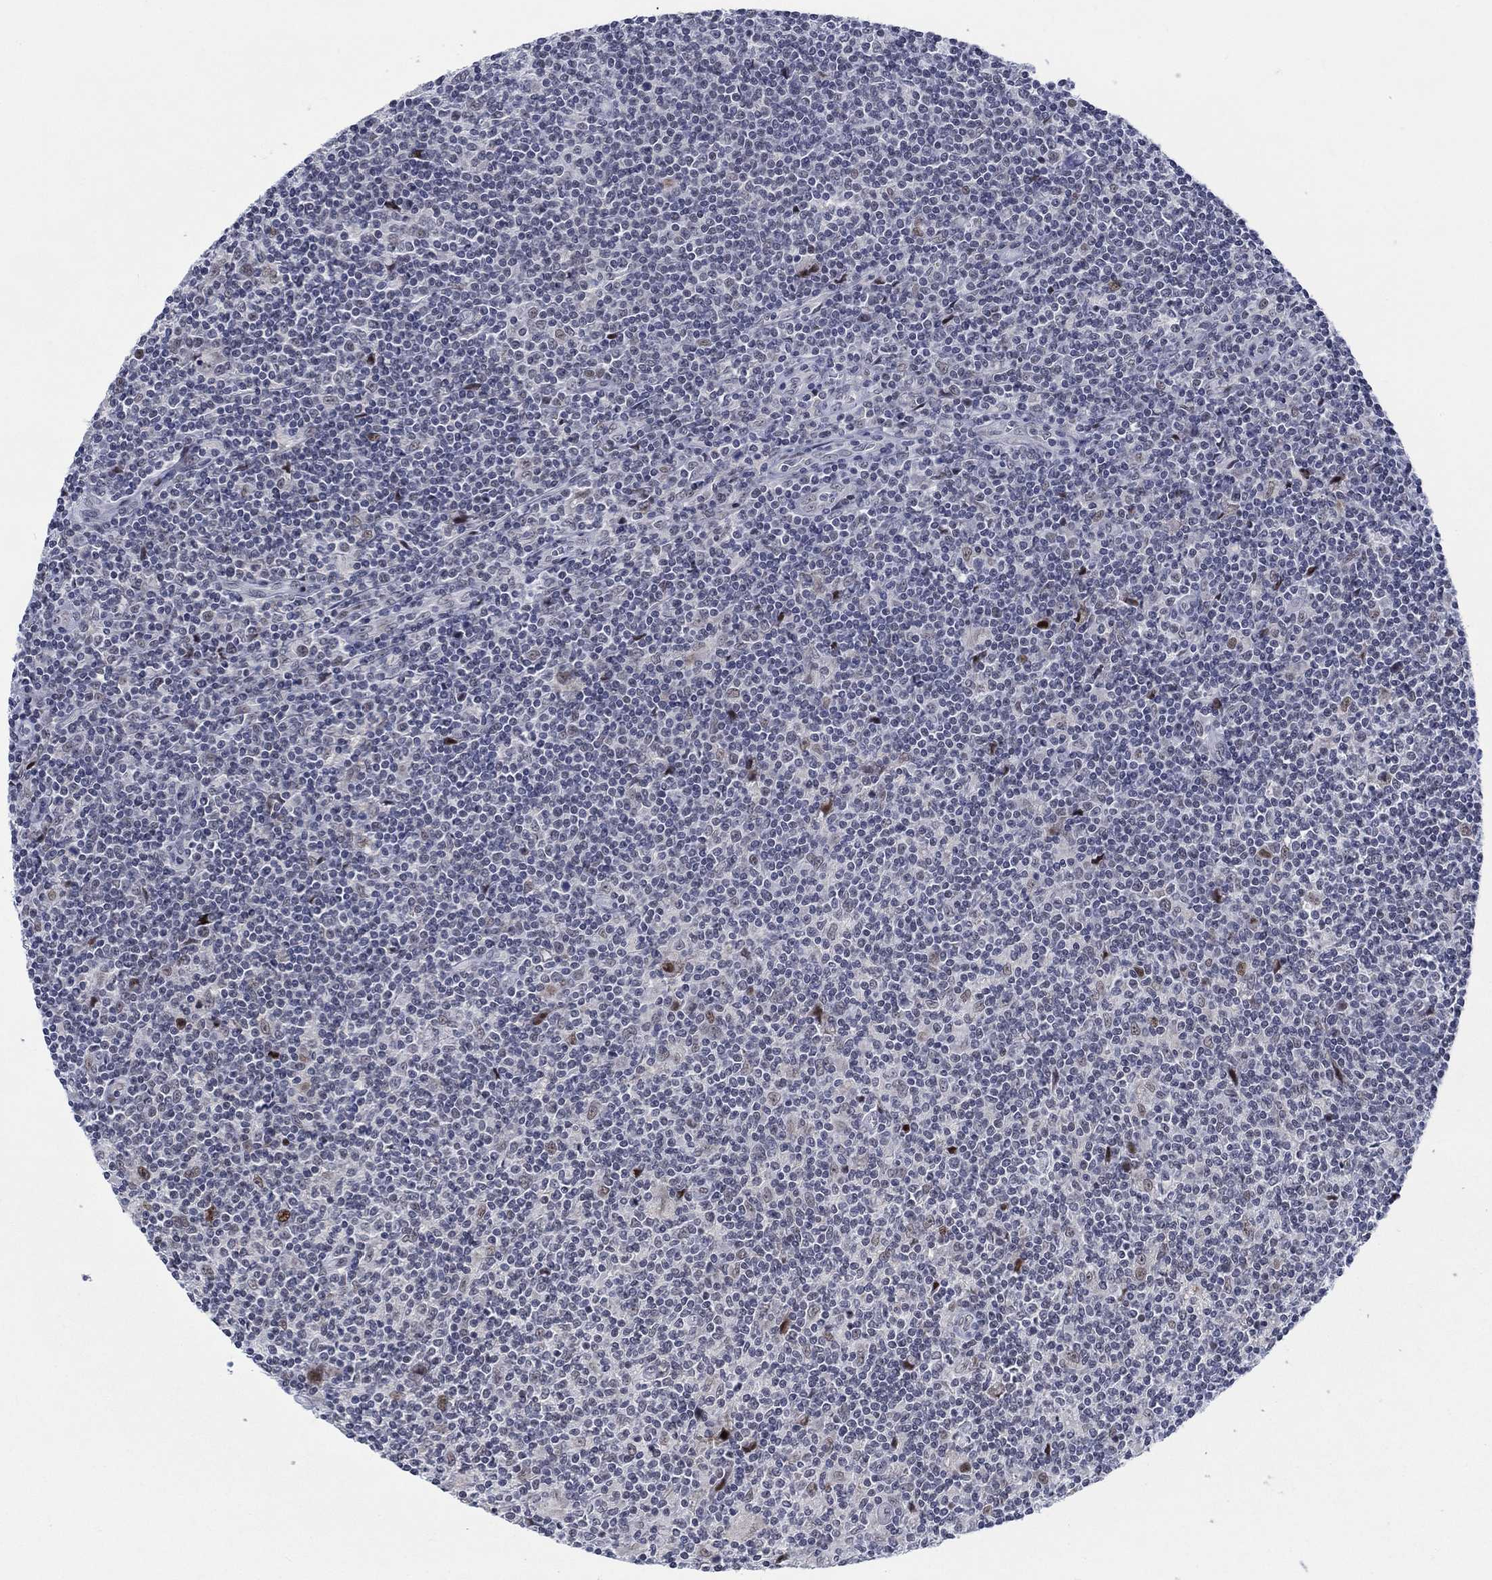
{"staining": {"intensity": "moderate", "quantity": "25%-75%", "location": "nuclear"}, "tissue": "lymphoma", "cell_type": "Tumor cells", "image_type": "cancer", "snomed": [{"axis": "morphology", "description": "Hodgkin's disease, NOS"}, {"axis": "topography", "description": "Lymph node"}], "caption": "Tumor cells show moderate nuclear staining in approximately 25%-75% of cells in Hodgkin's disease.", "gene": "NEU3", "patient": {"sex": "male", "age": 40}}